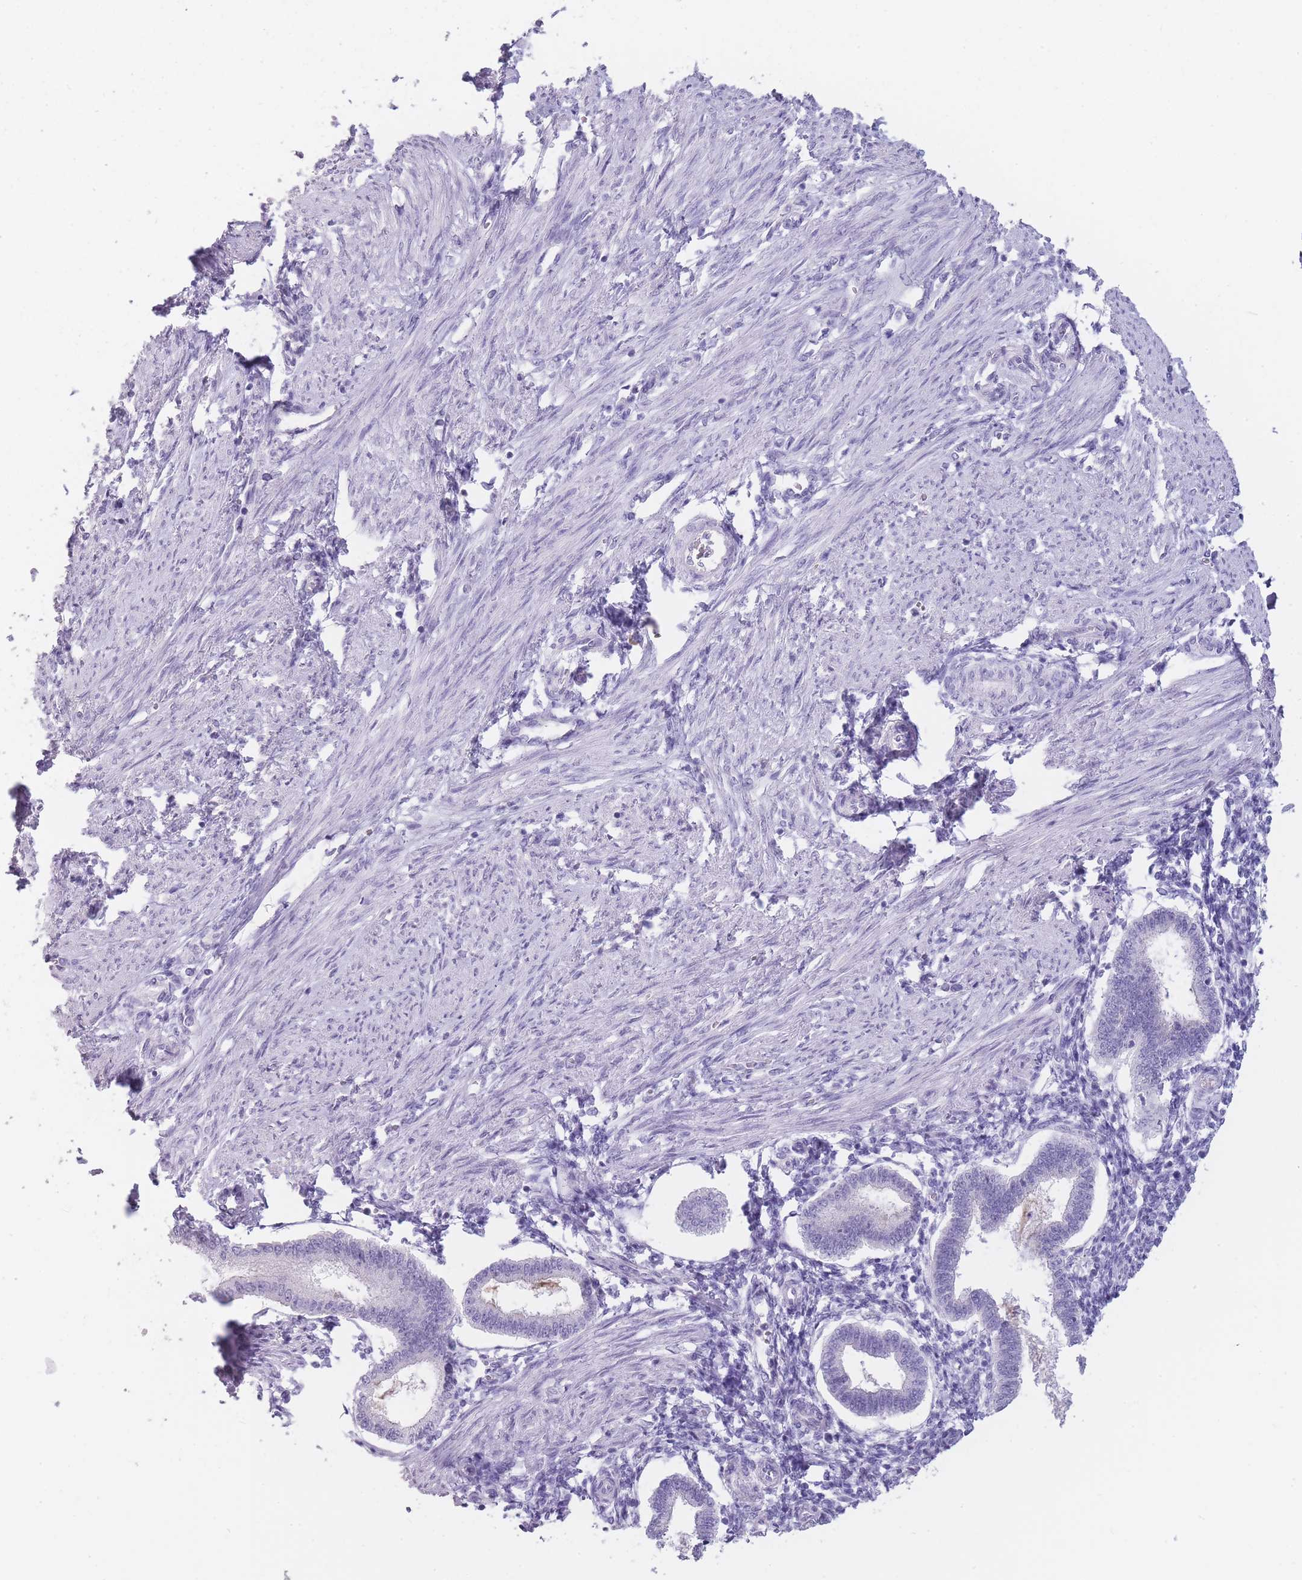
{"staining": {"intensity": "negative", "quantity": "none", "location": "none"}, "tissue": "endometrium", "cell_type": "Cells in endometrial stroma", "image_type": "normal", "snomed": [{"axis": "morphology", "description": "Normal tissue, NOS"}, {"axis": "topography", "description": "Endometrium"}], "caption": "The photomicrograph shows no staining of cells in endometrial stroma in normal endometrium.", "gene": "DCANP1", "patient": {"sex": "female", "age": 24}}